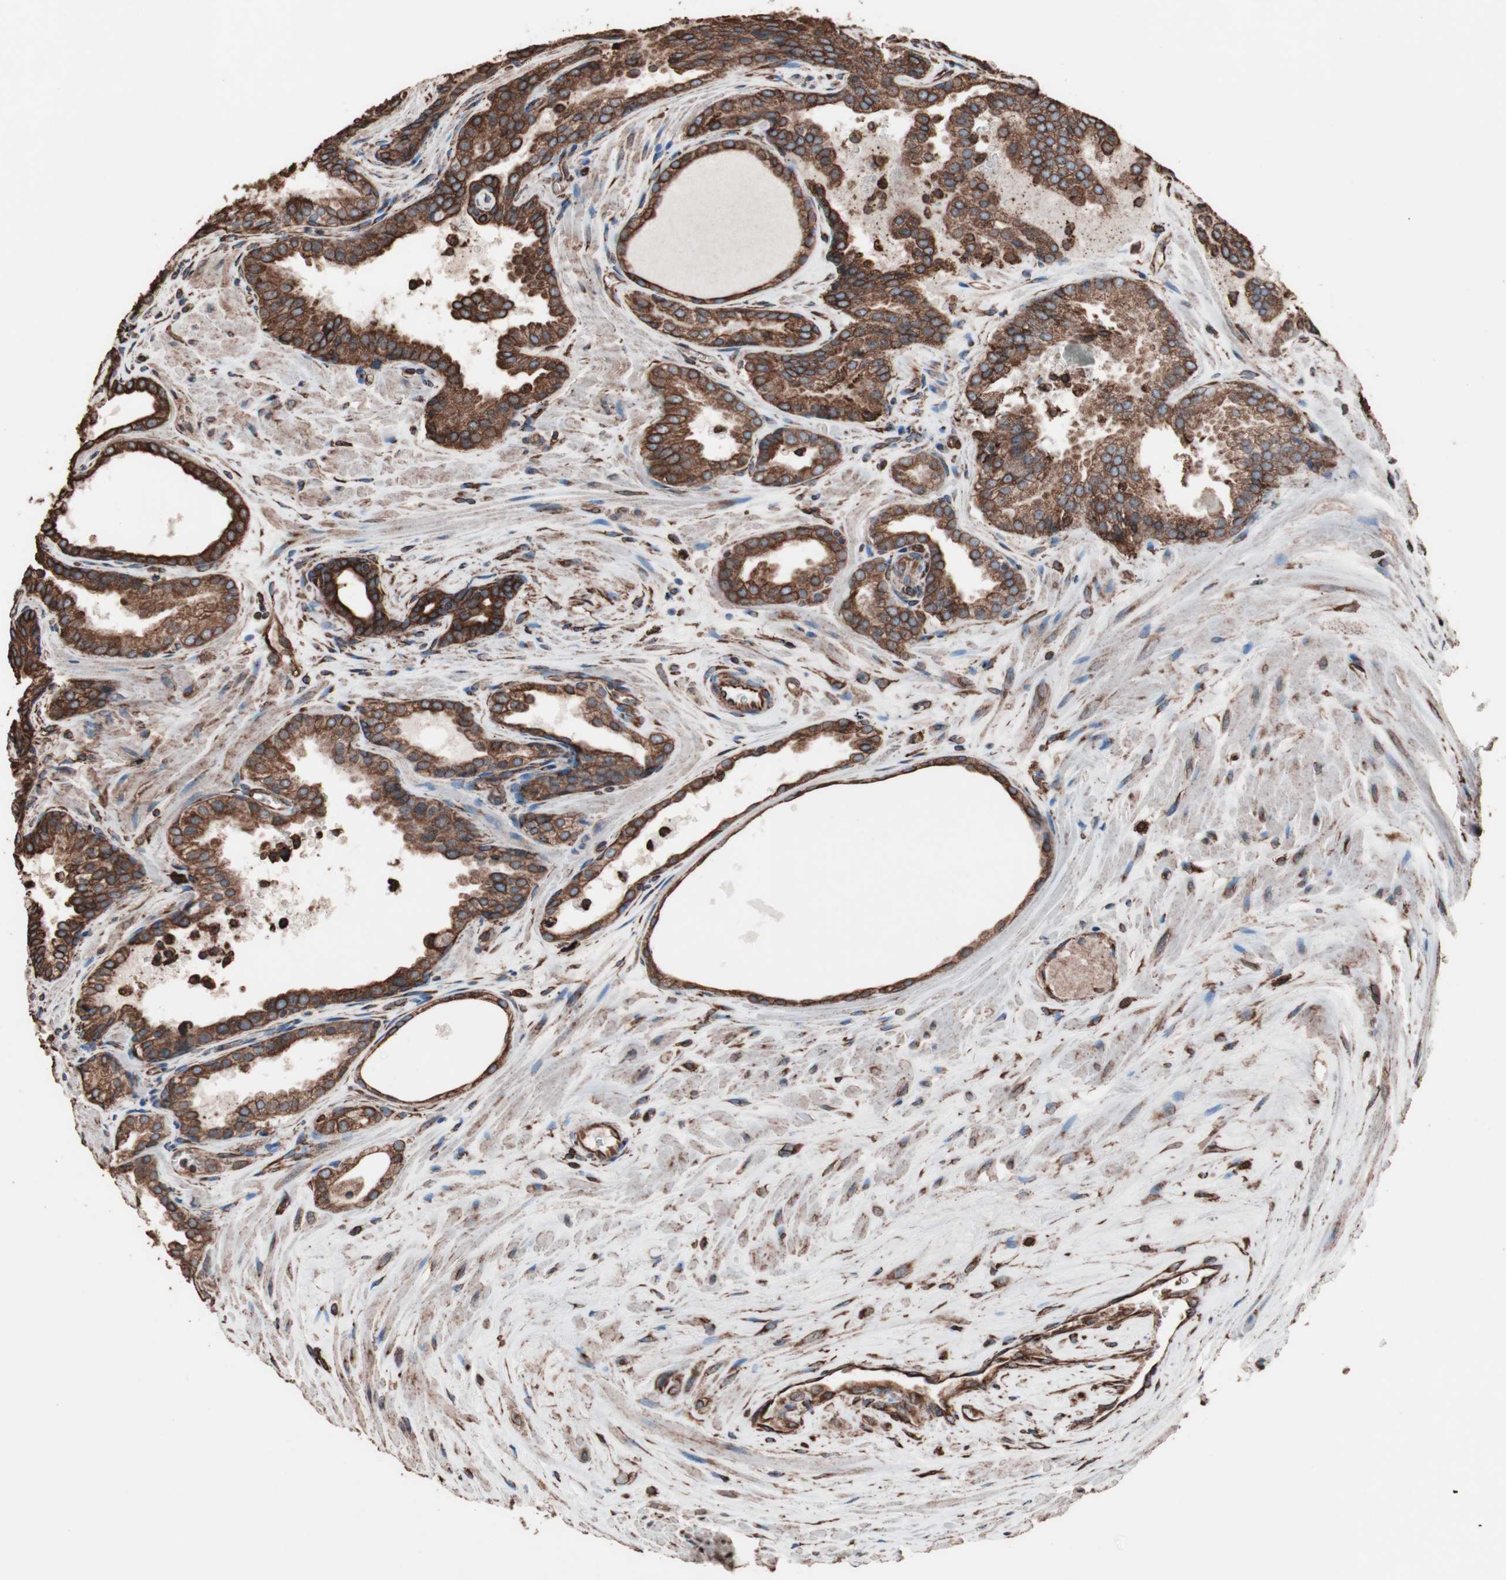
{"staining": {"intensity": "strong", "quantity": ">75%", "location": "cytoplasmic/membranous"}, "tissue": "prostate cancer", "cell_type": "Tumor cells", "image_type": "cancer", "snomed": [{"axis": "morphology", "description": "Adenocarcinoma, Low grade"}, {"axis": "topography", "description": "Prostate"}], "caption": "This is an image of IHC staining of prostate cancer (low-grade adenocarcinoma), which shows strong staining in the cytoplasmic/membranous of tumor cells.", "gene": "HSP90B1", "patient": {"sex": "male", "age": 60}}